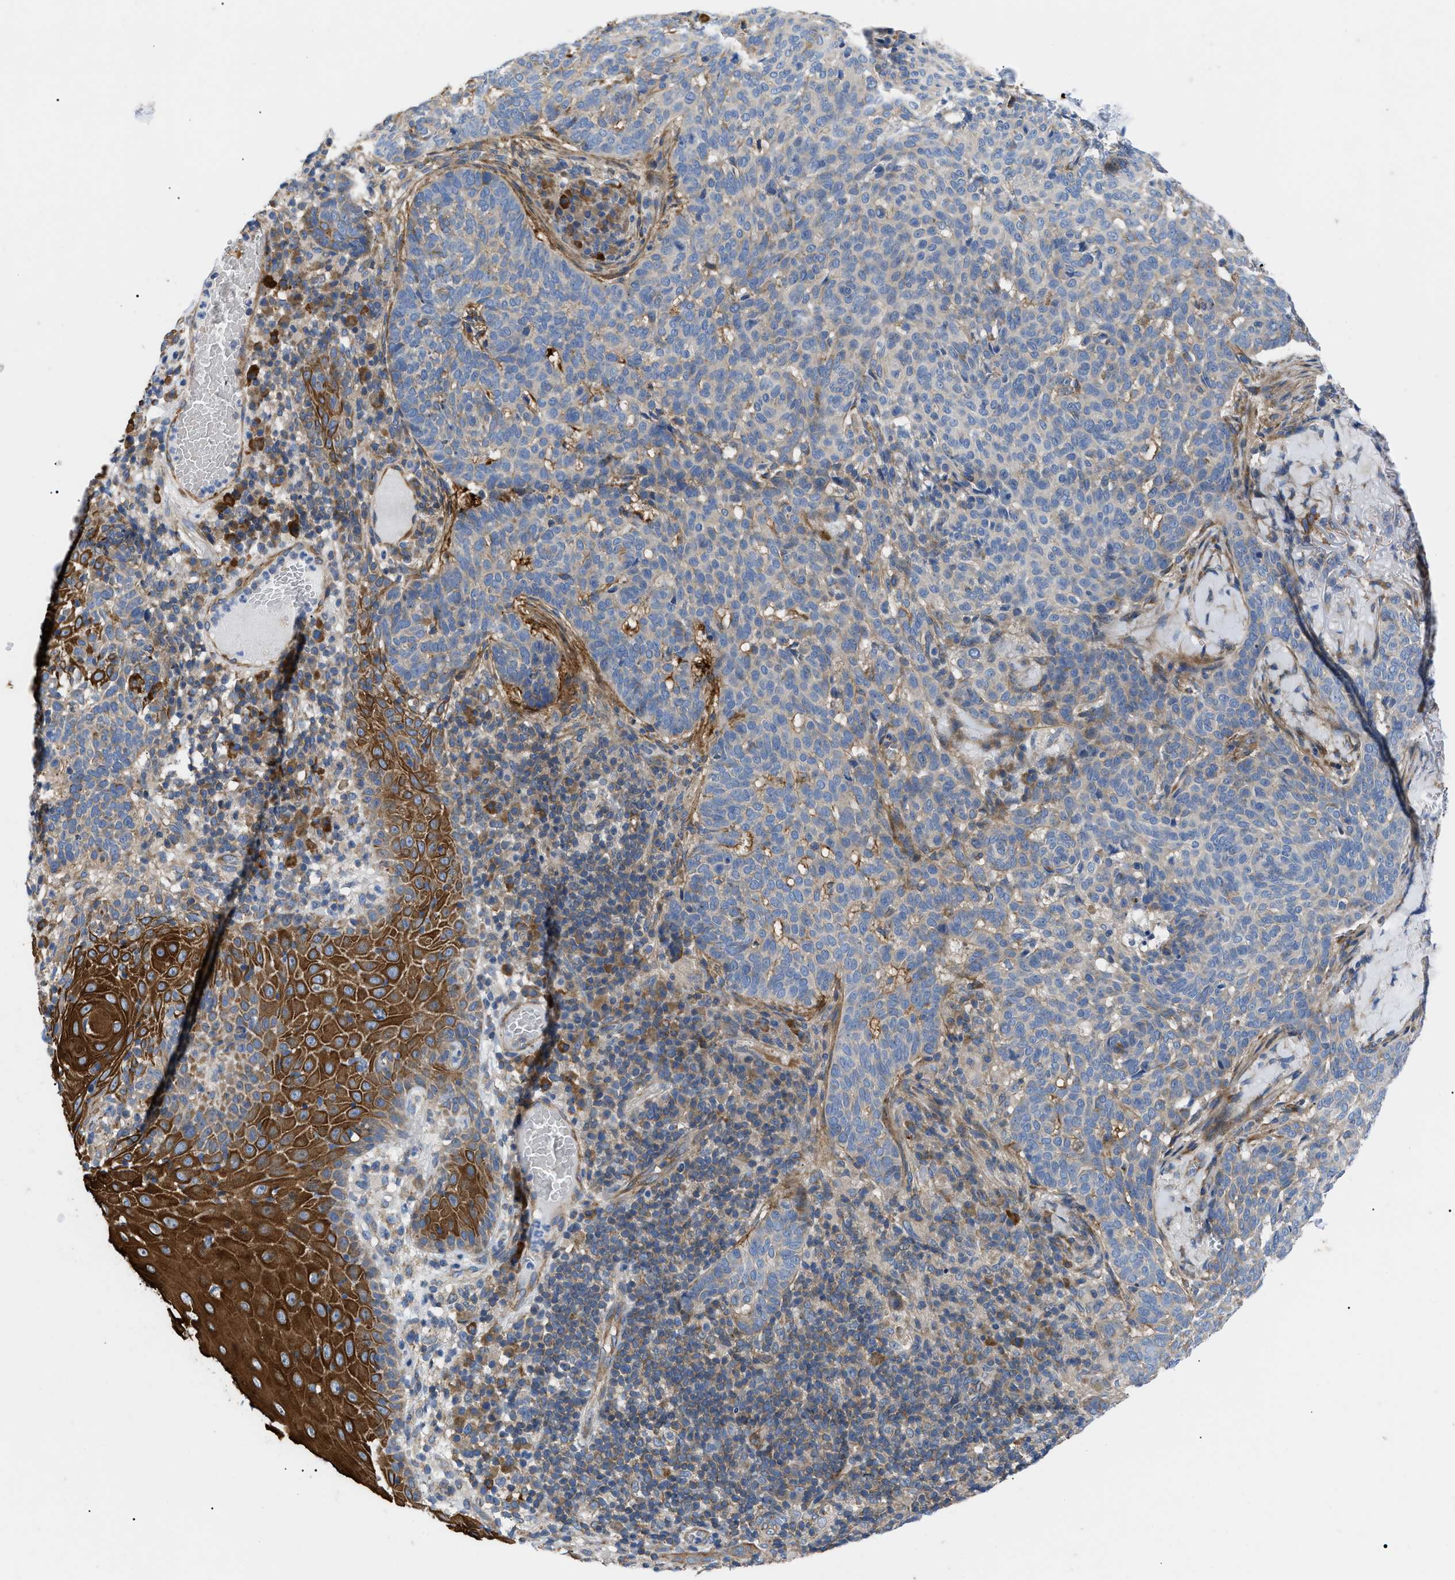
{"staining": {"intensity": "weak", "quantity": "25%-75%", "location": "cytoplasmic/membranous"}, "tissue": "skin cancer", "cell_type": "Tumor cells", "image_type": "cancer", "snomed": [{"axis": "morphology", "description": "Basal cell carcinoma"}, {"axis": "topography", "description": "Skin"}], "caption": "Immunohistochemical staining of skin cancer demonstrates low levels of weak cytoplasmic/membranous positivity in about 25%-75% of tumor cells.", "gene": "HSPB8", "patient": {"sex": "male", "age": 85}}